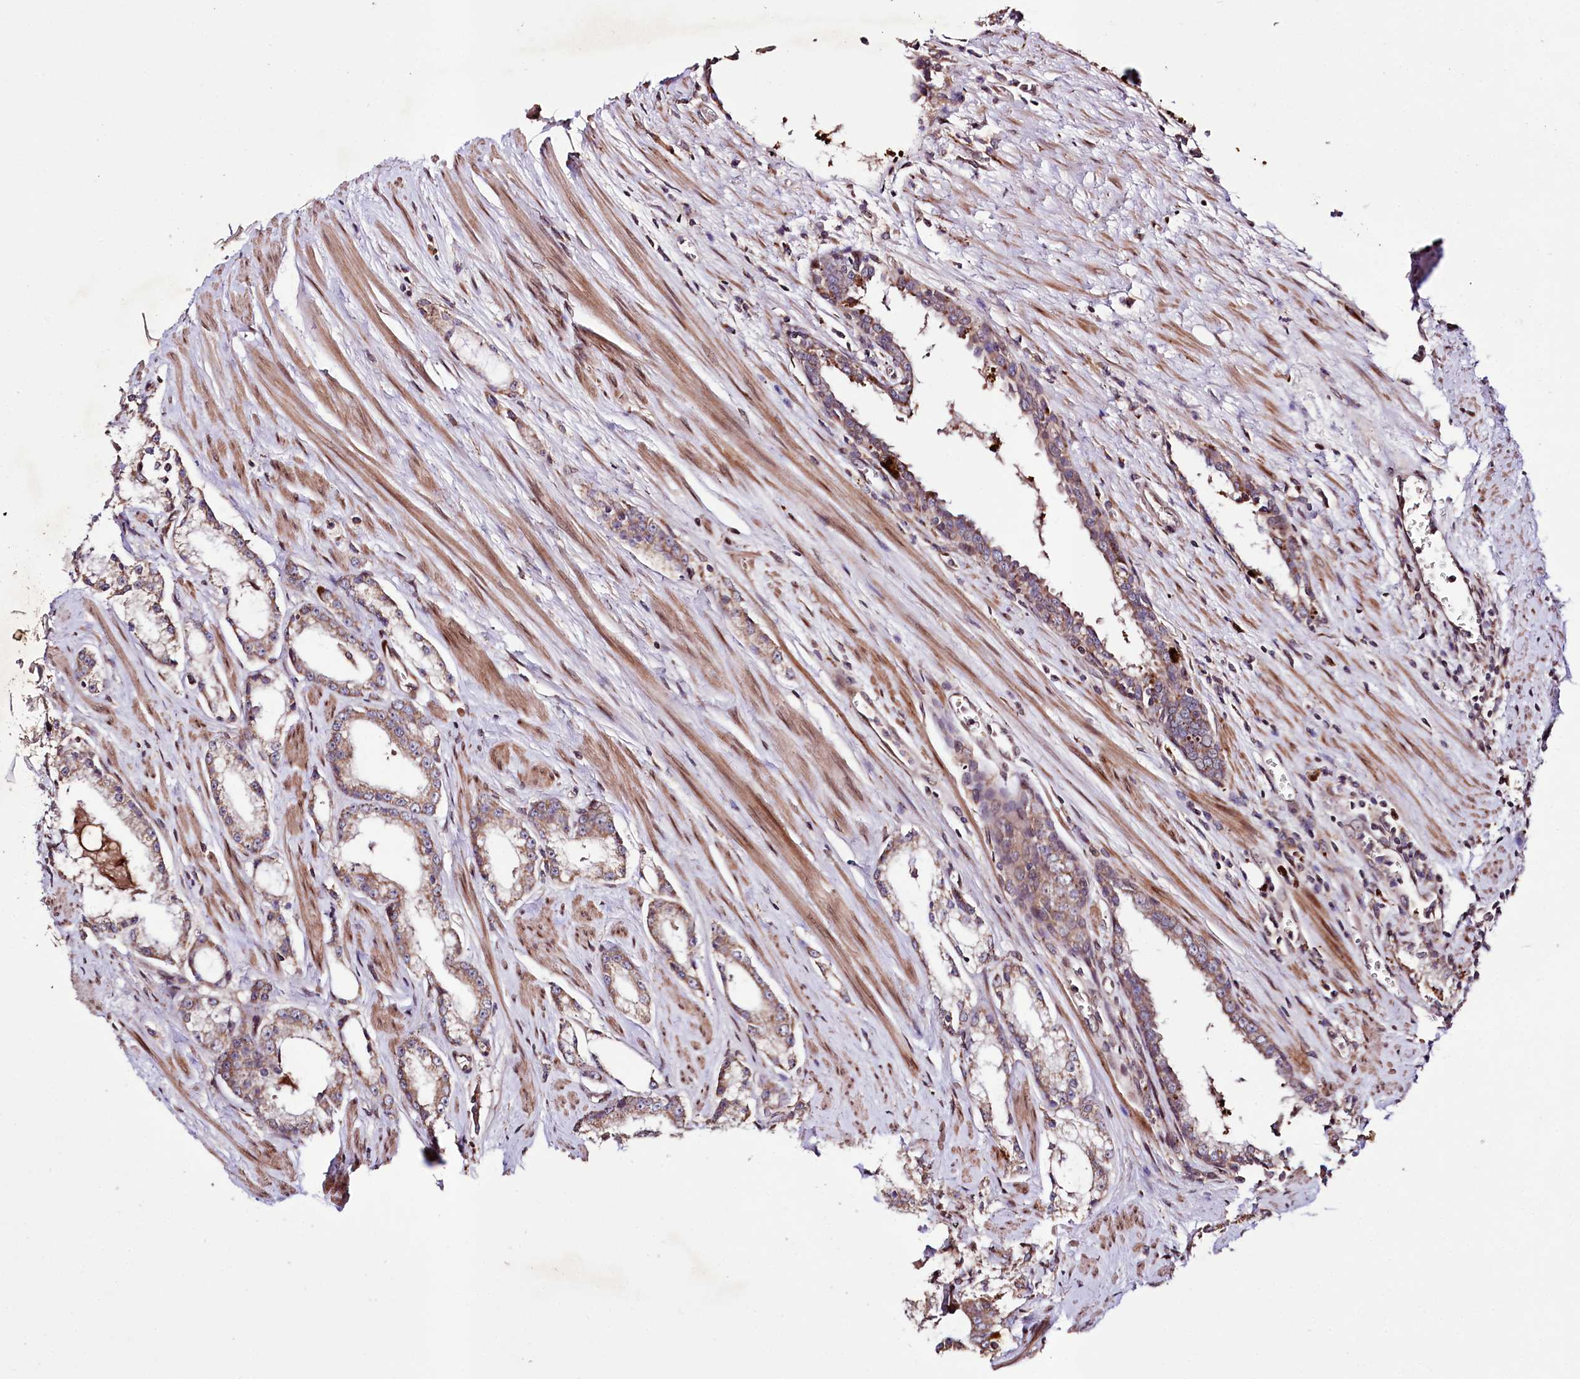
{"staining": {"intensity": "moderate", "quantity": ">75%", "location": "cytoplasmic/membranous"}, "tissue": "prostate cancer", "cell_type": "Tumor cells", "image_type": "cancer", "snomed": [{"axis": "morphology", "description": "Adenocarcinoma, Low grade"}, {"axis": "topography", "description": "Prostate and seminal vesicle, NOS"}], "caption": "This is an image of immunohistochemistry (IHC) staining of prostate low-grade adenocarcinoma, which shows moderate staining in the cytoplasmic/membranous of tumor cells.", "gene": "ZNF226", "patient": {"sex": "male", "age": 60}}